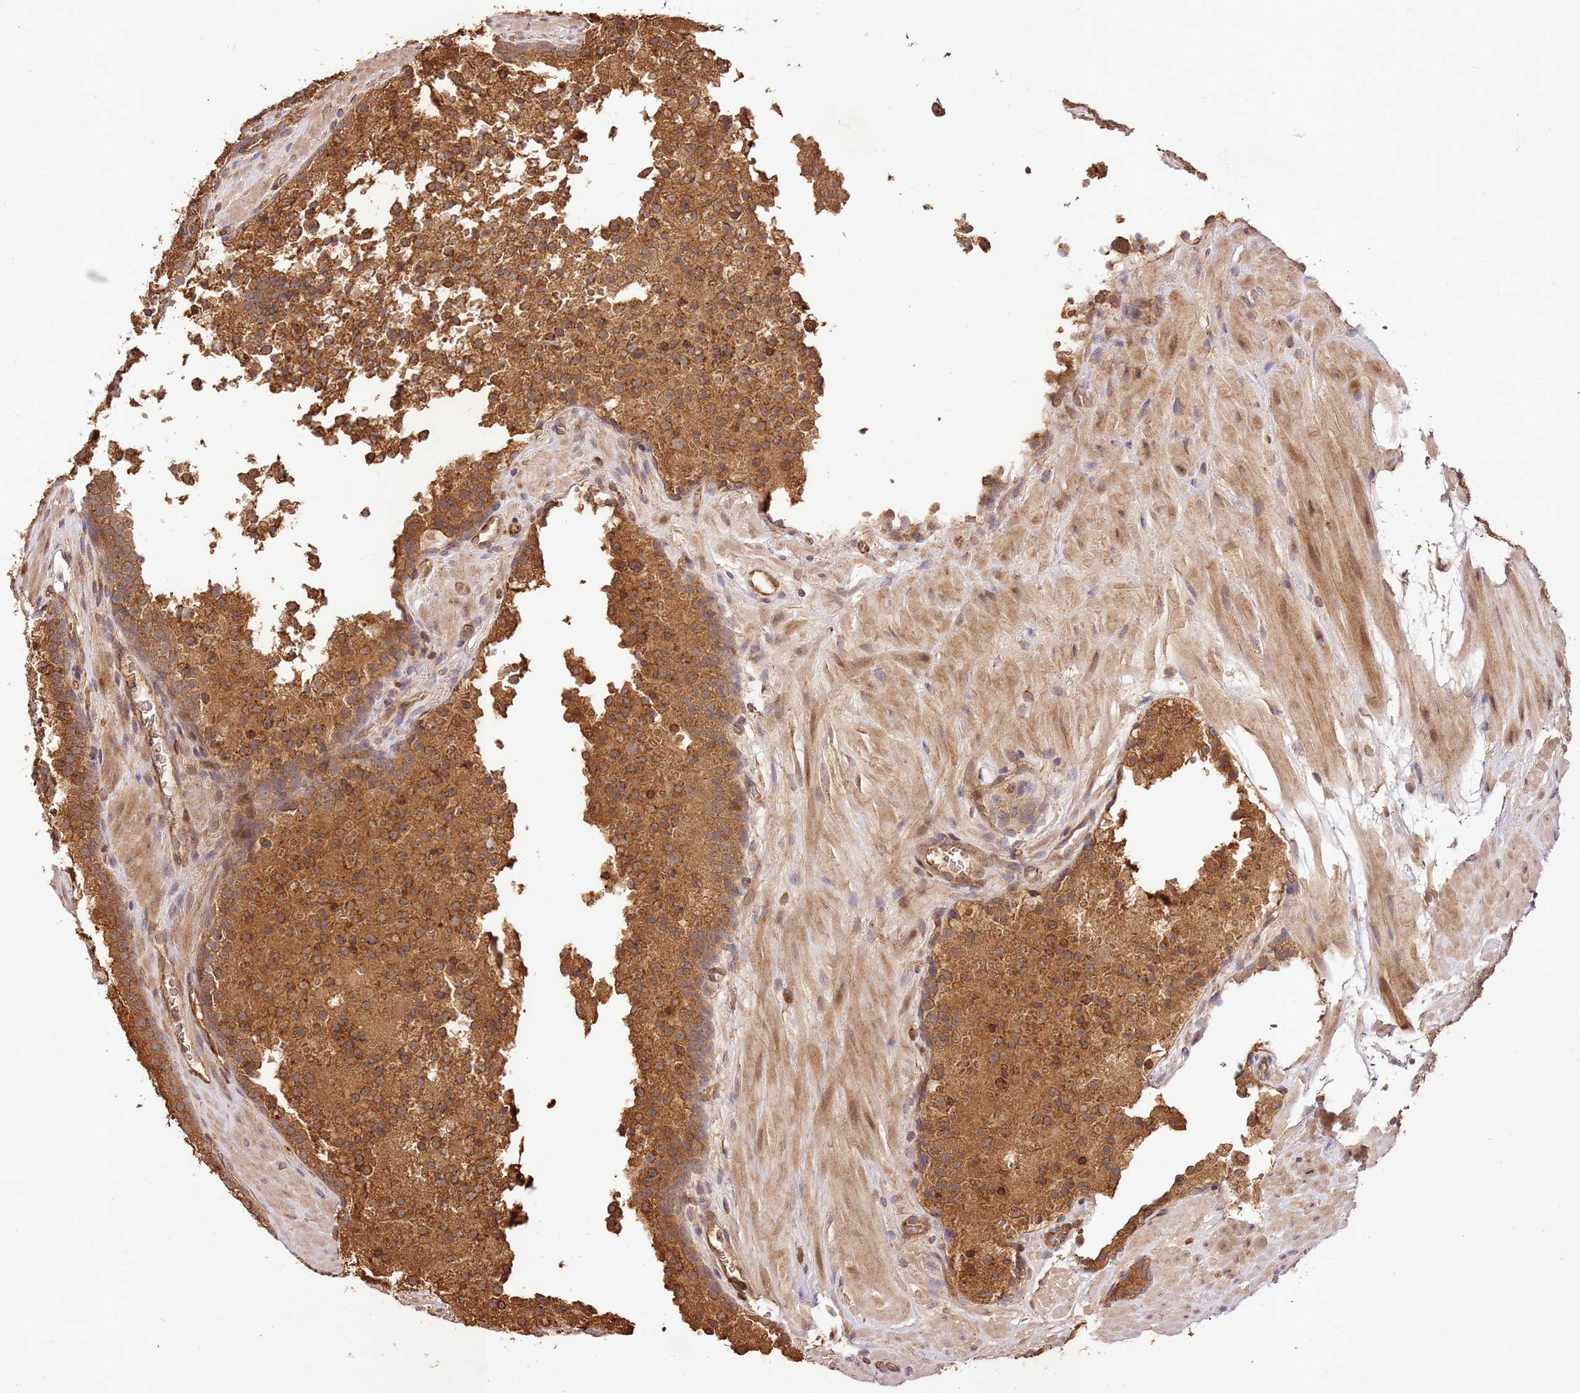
{"staining": {"intensity": "moderate", "quantity": ">75%", "location": "cytoplasmic/membranous"}, "tissue": "prostate cancer", "cell_type": "Tumor cells", "image_type": "cancer", "snomed": [{"axis": "morphology", "description": "Adenocarcinoma, High grade"}, {"axis": "topography", "description": "Prostate"}], "caption": "This image exhibits prostate cancer stained with immunohistochemistry to label a protein in brown. The cytoplasmic/membranous of tumor cells show moderate positivity for the protein. Nuclei are counter-stained blue.", "gene": "KATNAL2", "patient": {"sex": "male", "age": 56}}